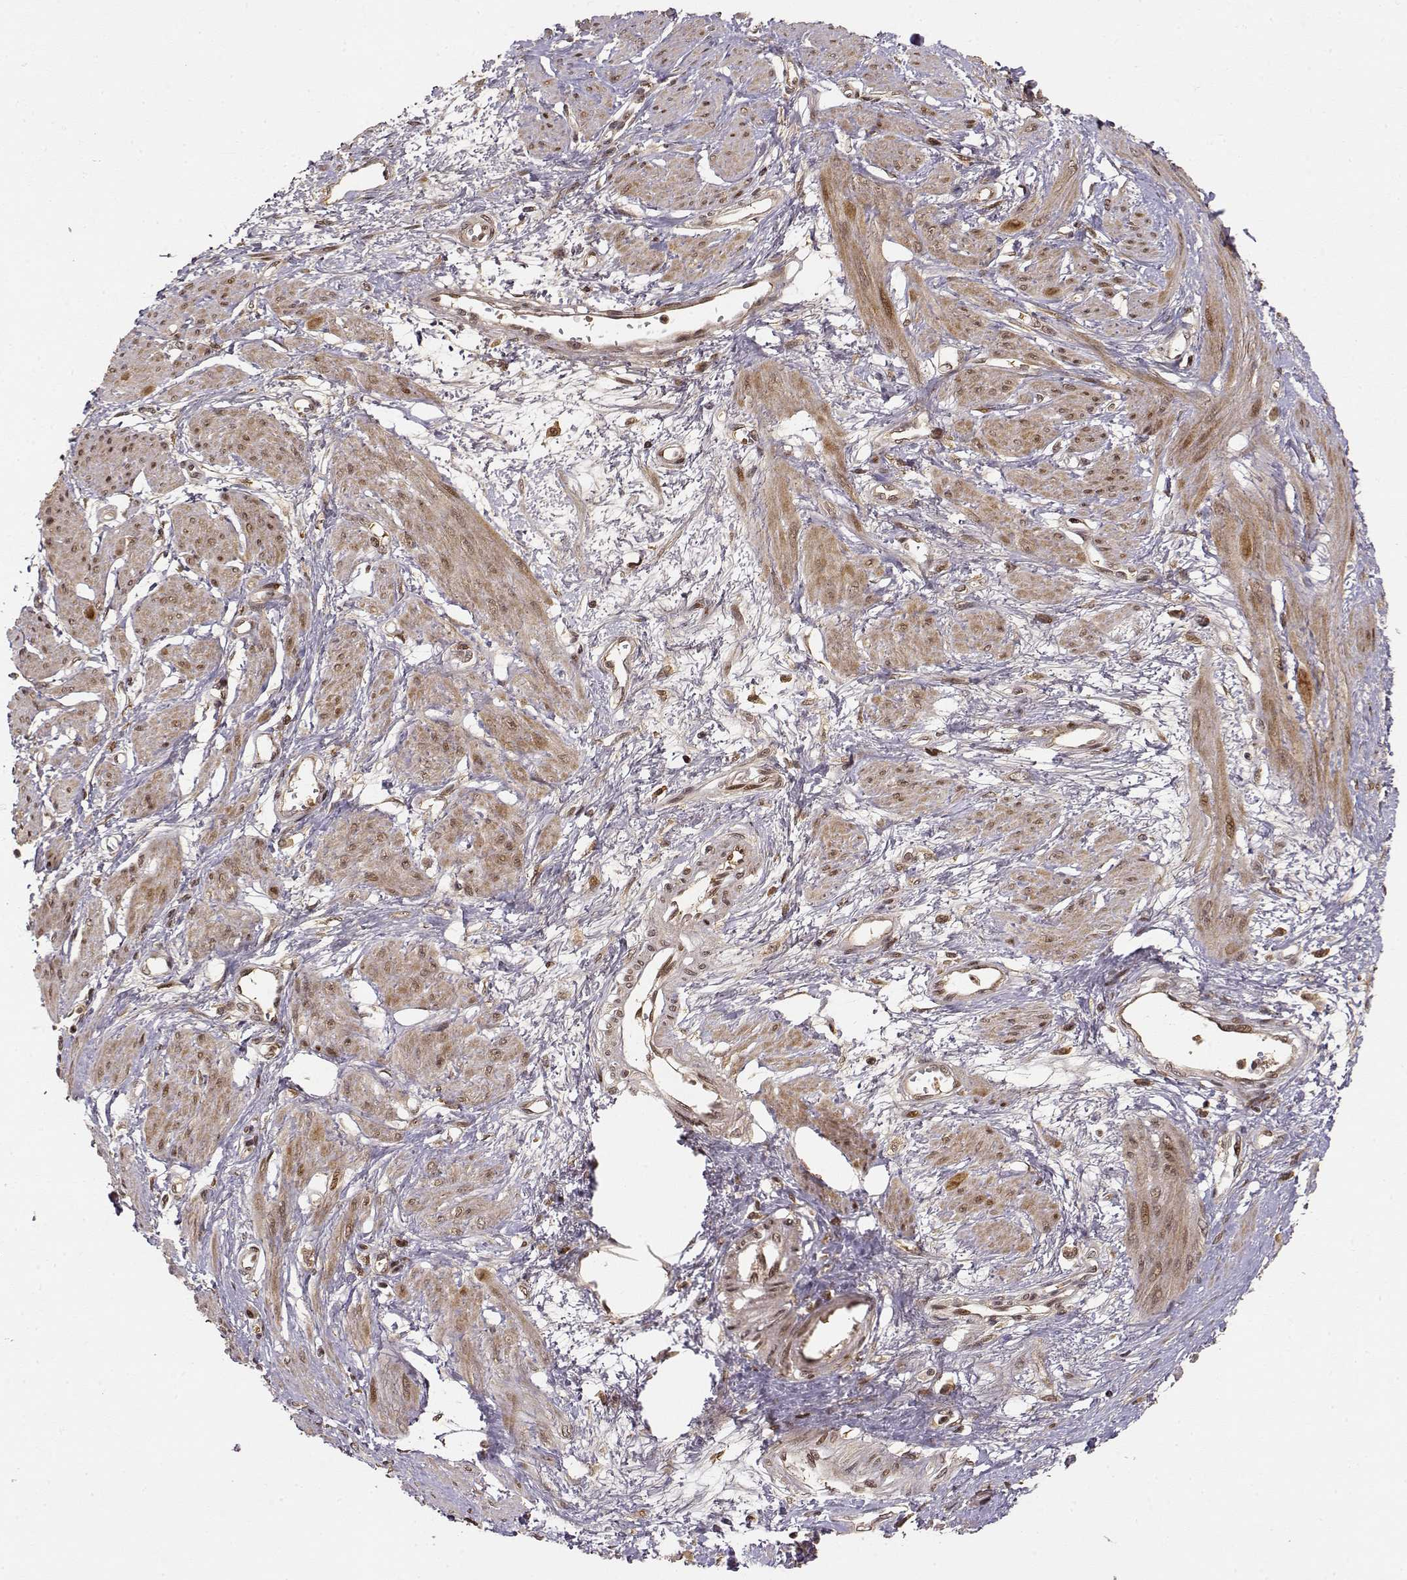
{"staining": {"intensity": "moderate", "quantity": ">75%", "location": "cytoplasmic/membranous,nuclear"}, "tissue": "smooth muscle", "cell_type": "Smooth muscle cells", "image_type": "normal", "snomed": [{"axis": "morphology", "description": "Normal tissue, NOS"}, {"axis": "topography", "description": "Smooth muscle"}, {"axis": "topography", "description": "Uterus"}], "caption": "Protein expression analysis of unremarkable human smooth muscle reveals moderate cytoplasmic/membranous,nuclear positivity in about >75% of smooth muscle cells. The staining was performed using DAB (3,3'-diaminobenzidine) to visualize the protein expression in brown, while the nuclei were stained in blue with hematoxylin (Magnification: 20x).", "gene": "MAEA", "patient": {"sex": "female", "age": 39}}